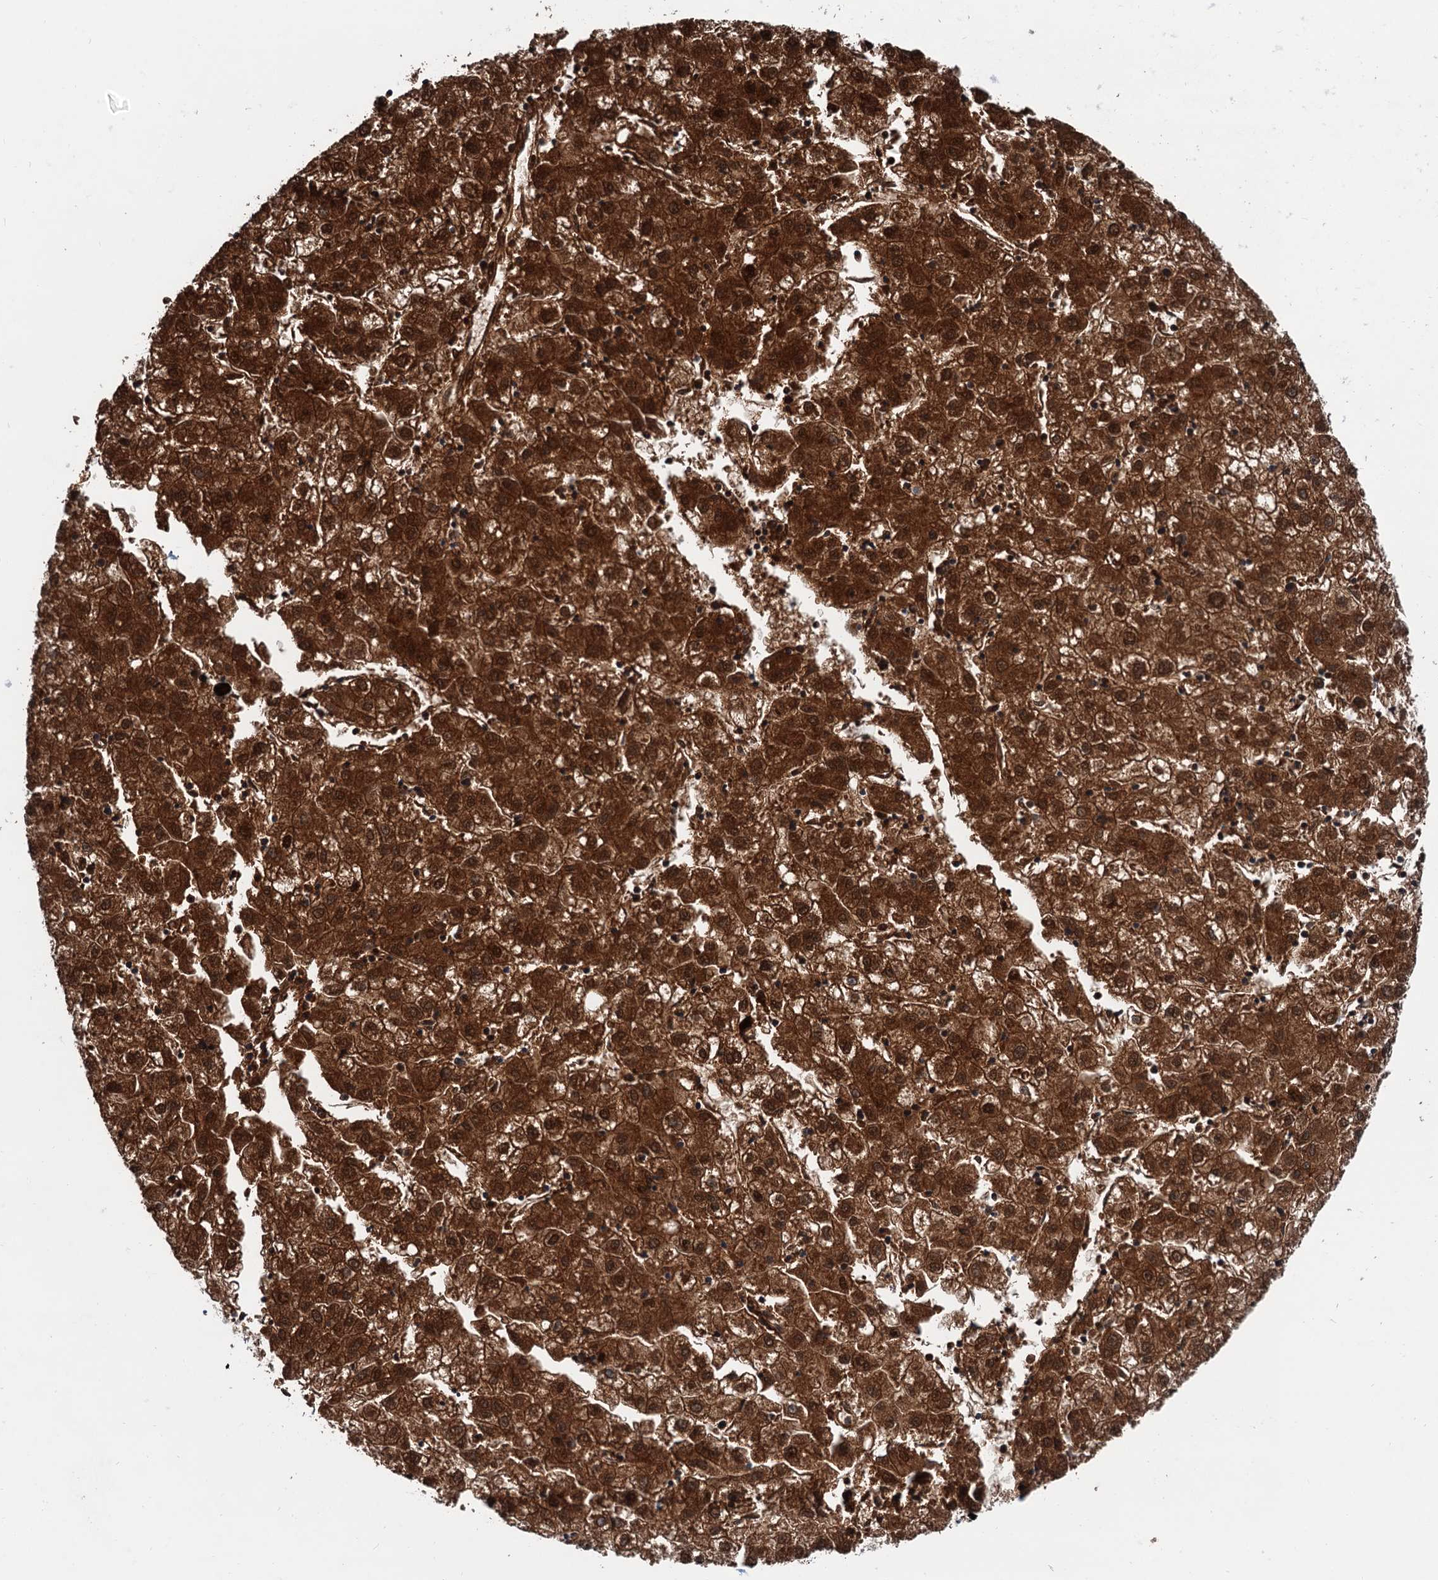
{"staining": {"intensity": "strong", "quantity": ">75%", "location": "cytoplasmic/membranous,nuclear"}, "tissue": "liver cancer", "cell_type": "Tumor cells", "image_type": "cancer", "snomed": [{"axis": "morphology", "description": "Carcinoma, Hepatocellular, NOS"}, {"axis": "topography", "description": "Liver"}], "caption": "Immunohistochemical staining of liver cancer reveals strong cytoplasmic/membranous and nuclear protein positivity in approximately >75% of tumor cells.", "gene": "CSTPP1", "patient": {"sex": "male", "age": 72}}